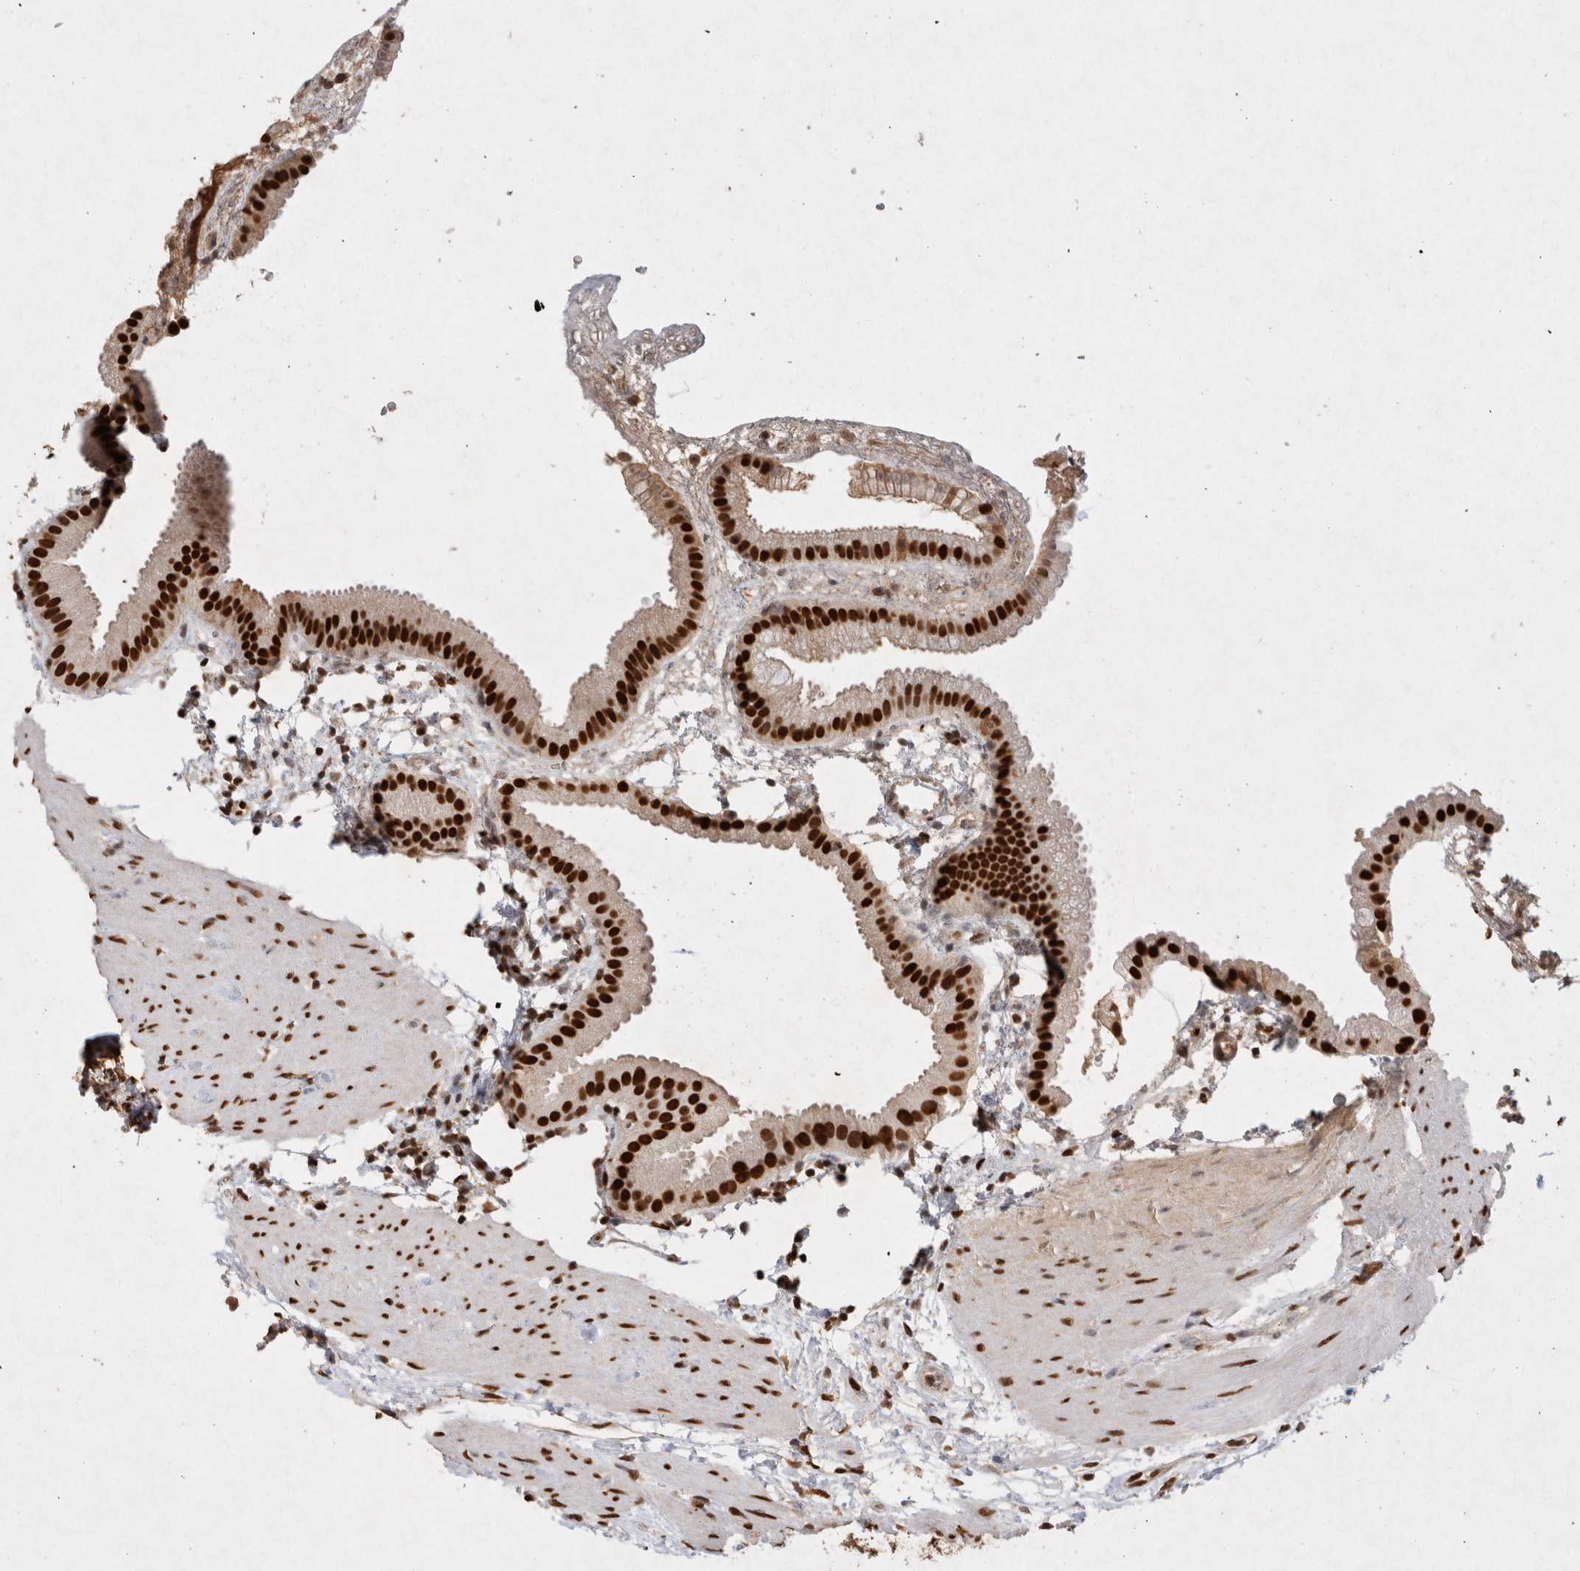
{"staining": {"intensity": "strong", "quantity": ">75%", "location": "nuclear"}, "tissue": "gallbladder", "cell_type": "Glandular cells", "image_type": "normal", "snomed": [{"axis": "morphology", "description": "Normal tissue, NOS"}, {"axis": "topography", "description": "Gallbladder"}], "caption": "A high amount of strong nuclear expression is present in about >75% of glandular cells in benign gallbladder. (DAB (3,3'-diaminobenzidine) IHC, brown staining for protein, blue staining for nuclei).", "gene": "HDGF", "patient": {"sex": "female", "age": 64}}